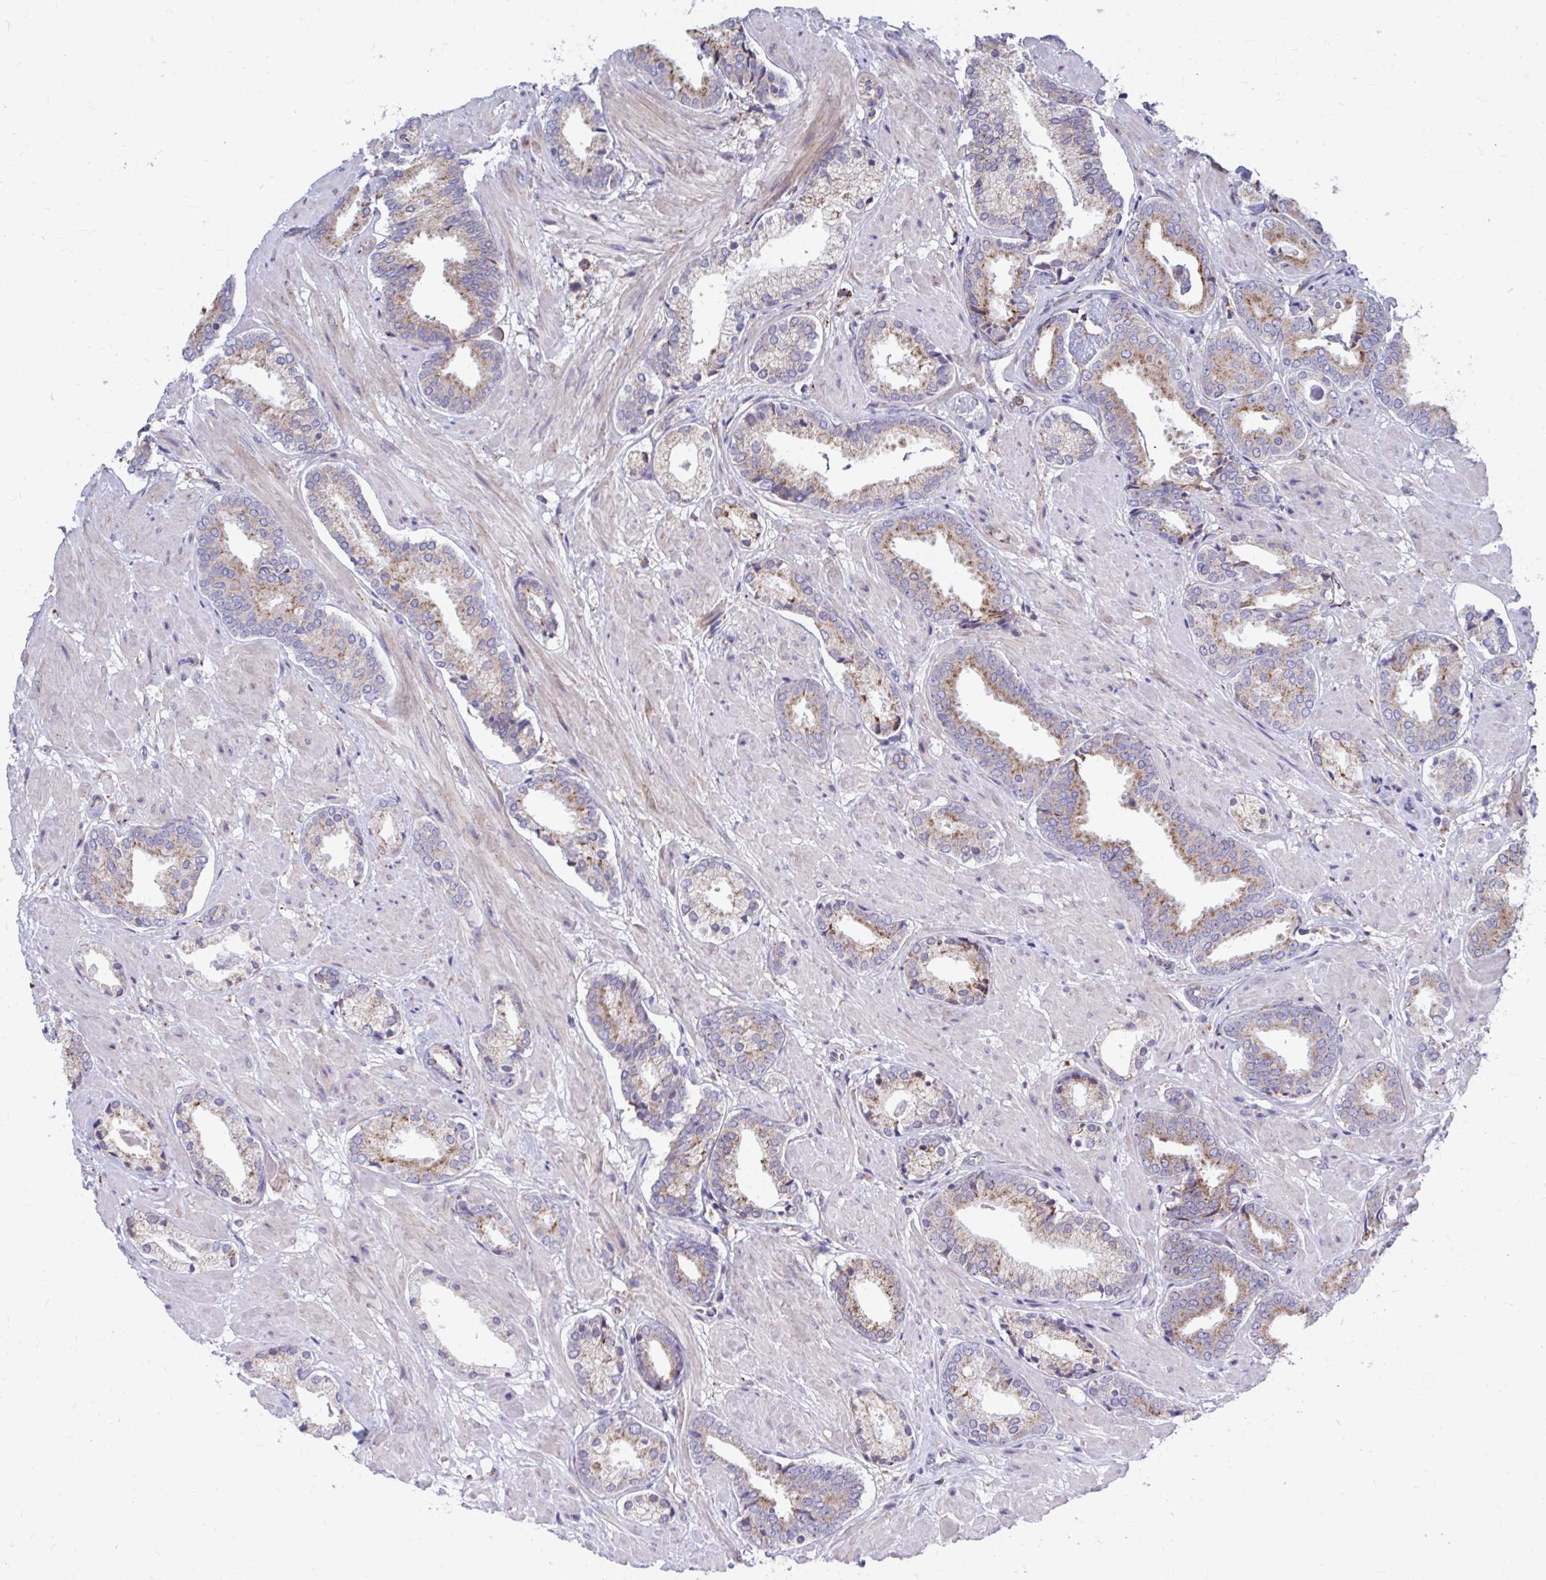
{"staining": {"intensity": "moderate", "quantity": "25%-75%", "location": "cytoplasmic/membranous"}, "tissue": "prostate cancer", "cell_type": "Tumor cells", "image_type": "cancer", "snomed": [{"axis": "morphology", "description": "Adenocarcinoma, High grade"}, {"axis": "topography", "description": "Prostate"}], "caption": "This is an image of immunohistochemistry (IHC) staining of prostate cancer, which shows moderate staining in the cytoplasmic/membranous of tumor cells.", "gene": "FKBP2", "patient": {"sex": "male", "age": 56}}